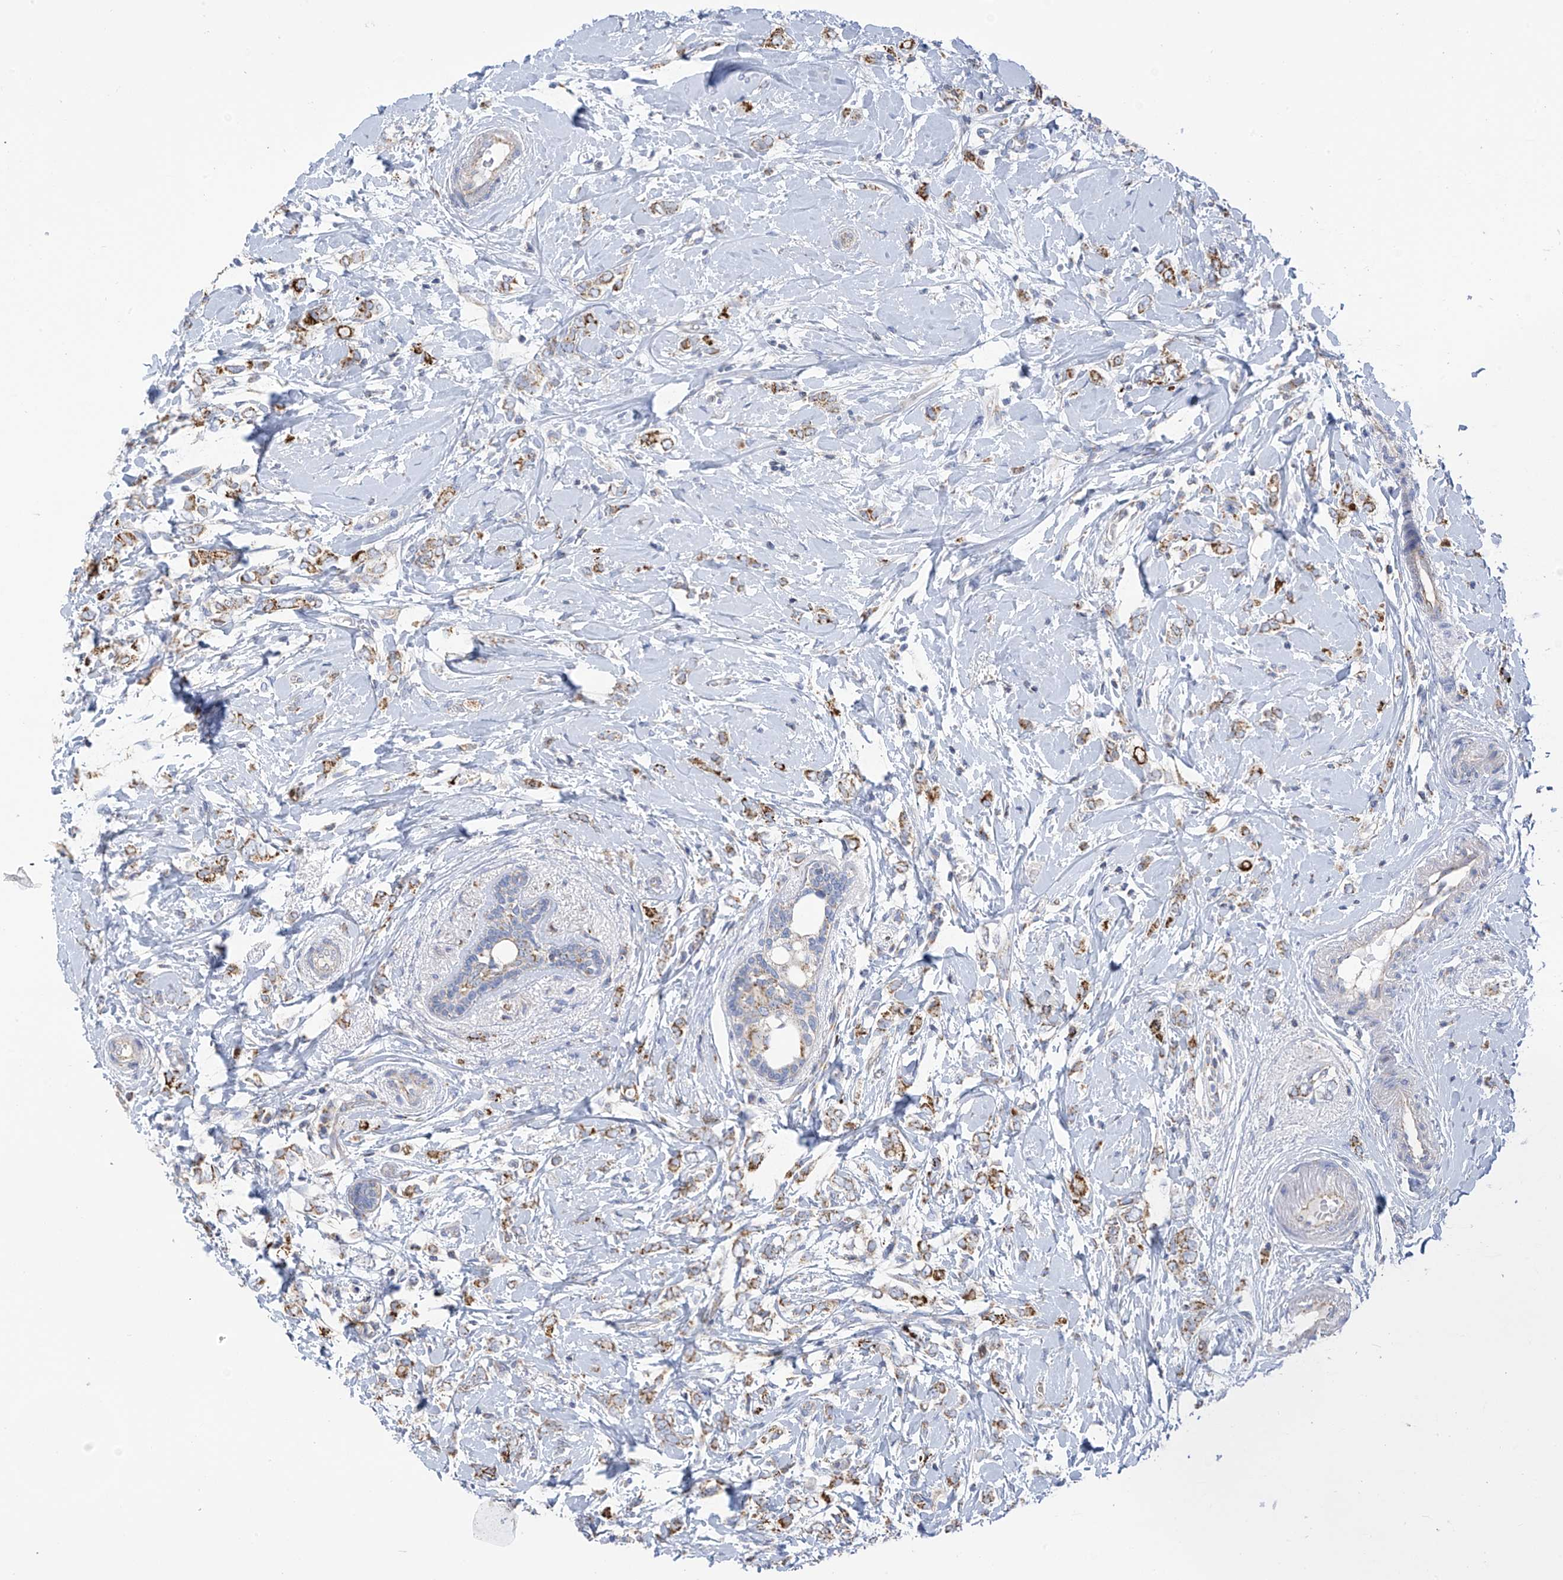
{"staining": {"intensity": "moderate", "quantity": ">75%", "location": "cytoplasmic/membranous"}, "tissue": "breast cancer", "cell_type": "Tumor cells", "image_type": "cancer", "snomed": [{"axis": "morphology", "description": "Normal tissue, NOS"}, {"axis": "morphology", "description": "Lobular carcinoma"}, {"axis": "topography", "description": "Breast"}], "caption": "A brown stain highlights moderate cytoplasmic/membranous staining of a protein in breast lobular carcinoma tumor cells.", "gene": "PNPT1", "patient": {"sex": "female", "age": 47}}